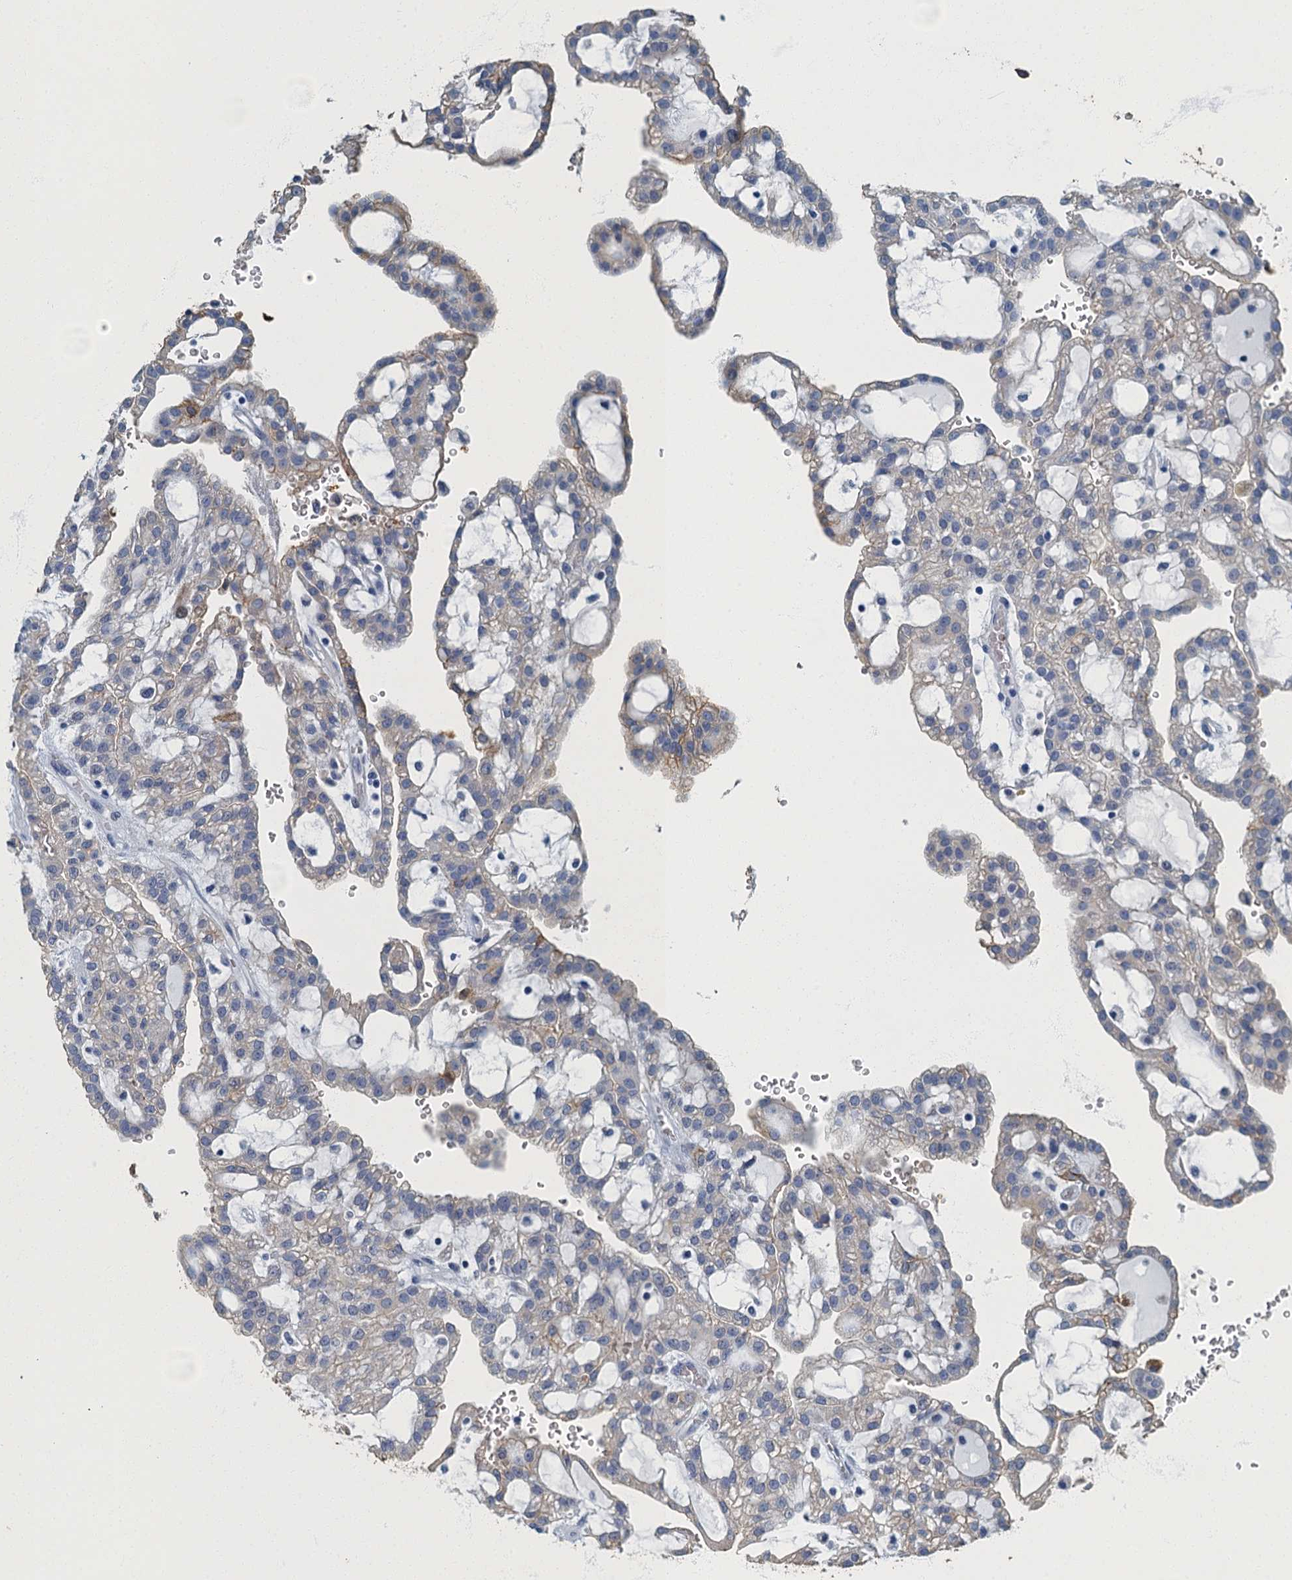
{"staining": {"intensity": "negative", "quantity": "none", "location": "none"}, "tissue": "renal cancer", "cell_type": "Tumor cells", "image_type": "cancer", "snomed": [{"axis": "morphology", "description": "Adenocarcinoma, NOS"}, {"axis": "topography", "description": "Kidney"}], "caption": "This is an immunohistochemistry (IHC) histopathology image of human renal cancer. There is no expression in tumor cells.", "gene": "GADL1", "patient": {"sex": "male", "age": 63}}